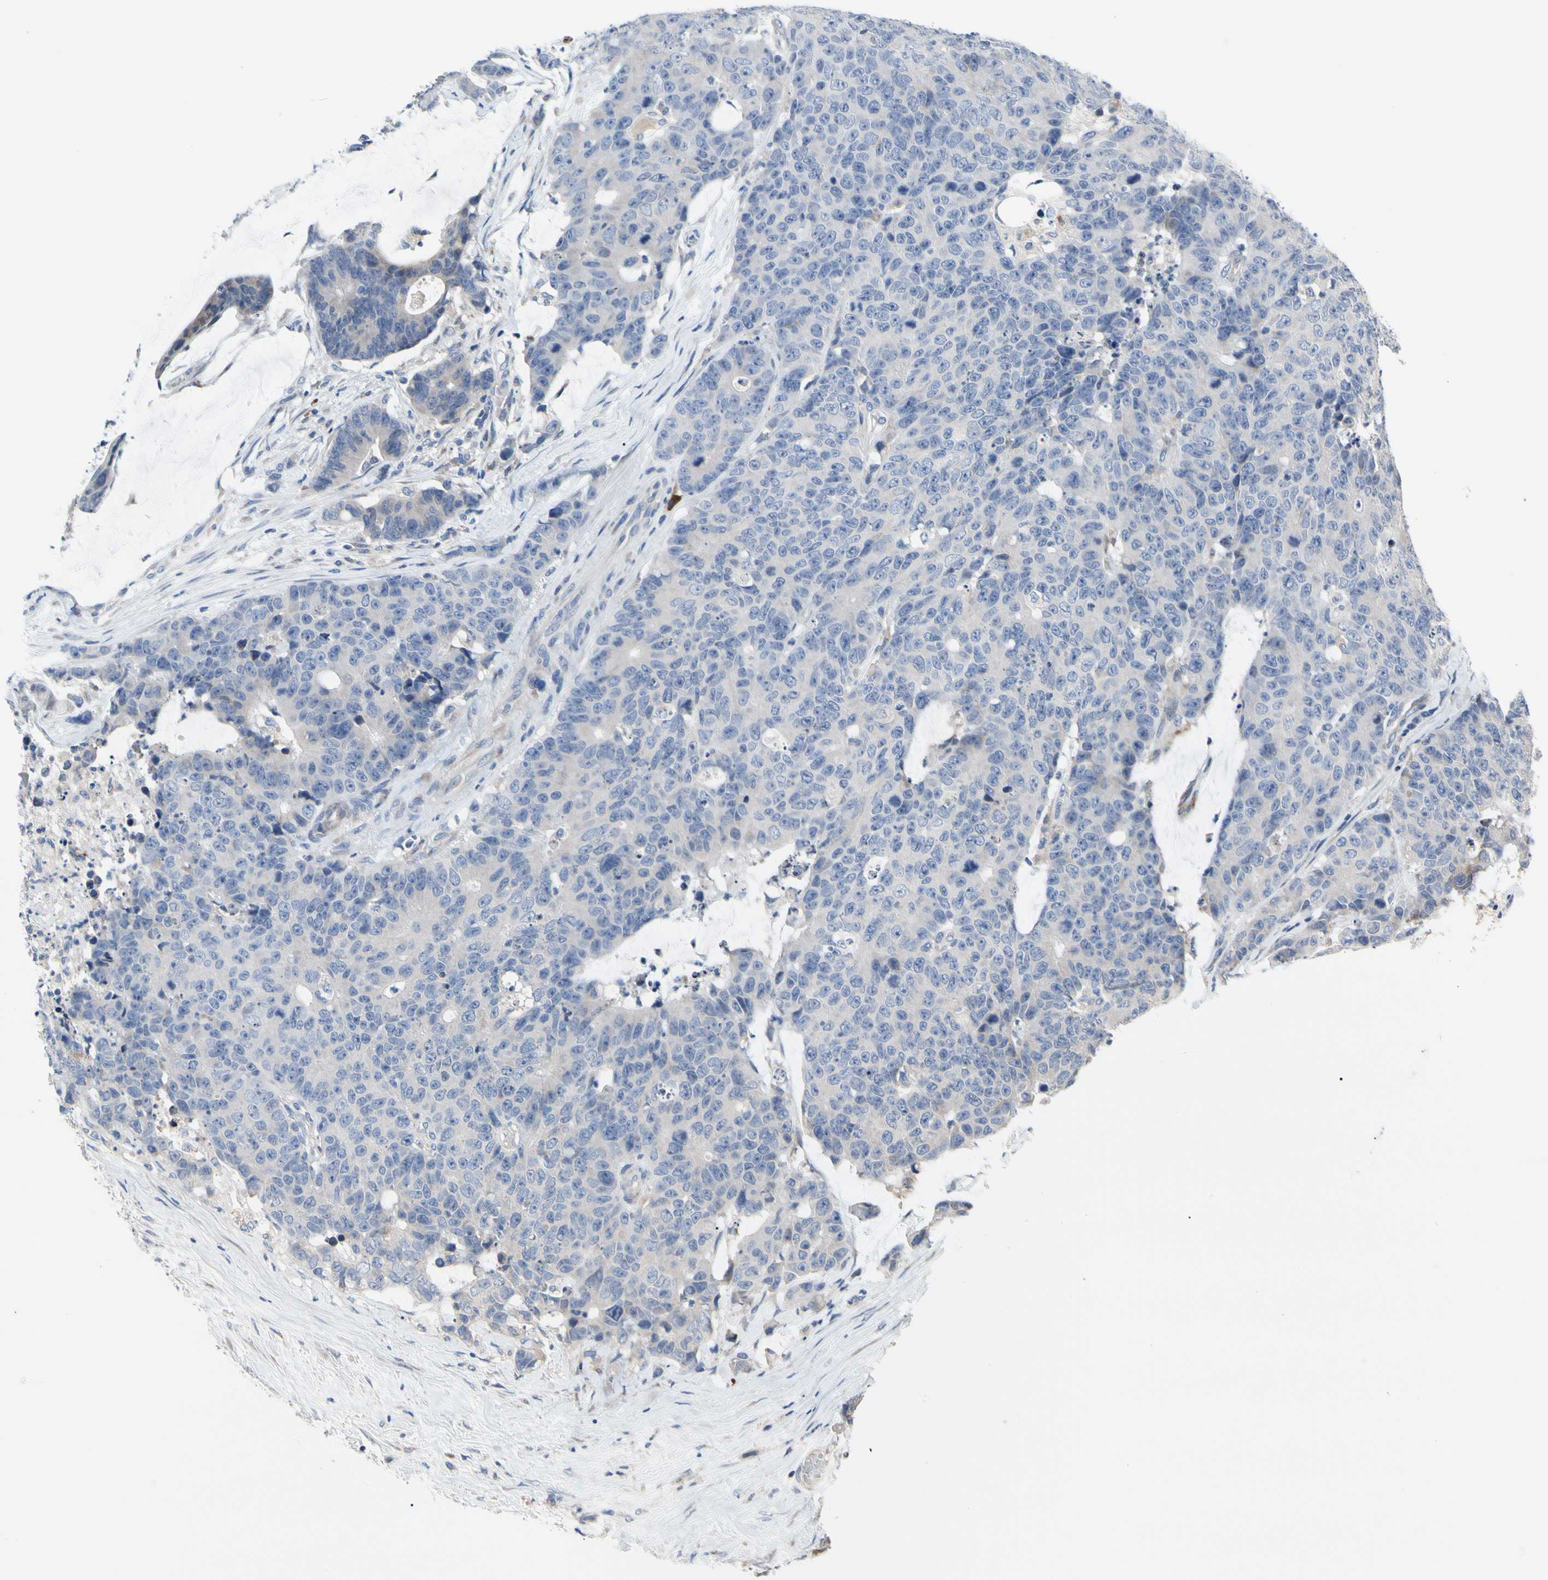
{"staining": {"intensity": "negative", "quantity": "none", "location": "none"}, "tissue": "colorectal cancer", "cell_type": "Tumor cells", "image_type": "cancer", "snomed": [{"axis": "morphology", "description": "Adenocarcinoma, NOS"}, {"axis": "topography", "description": "Colon"}], "caption": "Immunohistochemical staining of adenocarcinoma (colorectal) reveals no significant positivity in tumor cells.", "gene": "MMEL1", "patient": {"sex": "female", "age": 86}}